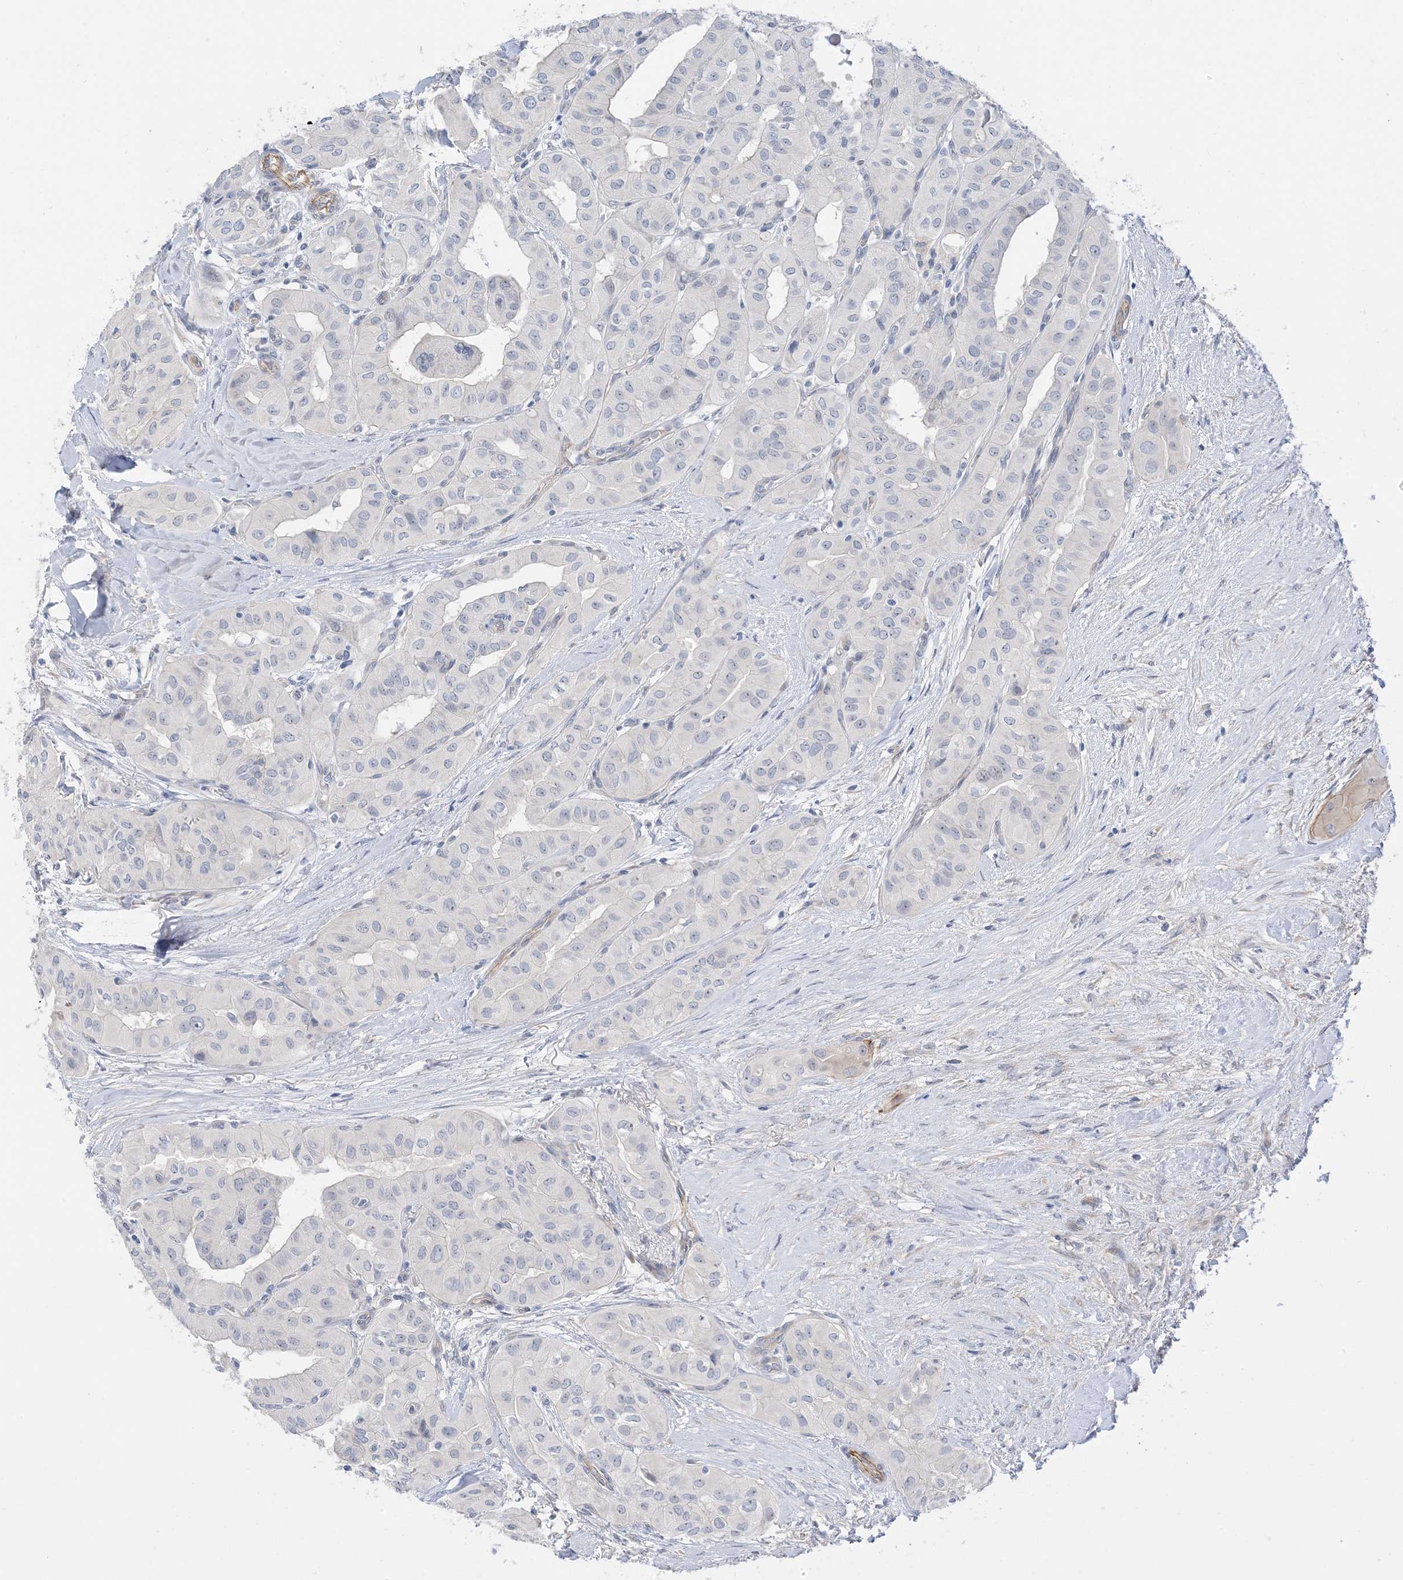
{"staining": {"intensity": "negative", "quantity": "none", "location": "none"}, "tissue": "thyroid cancer", "cell_type": "Tumor cells", "image_type": "cancer", "snomed": [{"axis": "morphology", "description": "Papillary adenocarcinoma, NOS"}, {"axis": "topography", "description": "Thyroid gland"}], "caption": "DAB immunohistochemical staining of papillary adenocarcinoma (thyroid) reveals no significant expression in tumor cells.", "gene": "IL36B", "patient": {"sex": "female", "age": 59}}